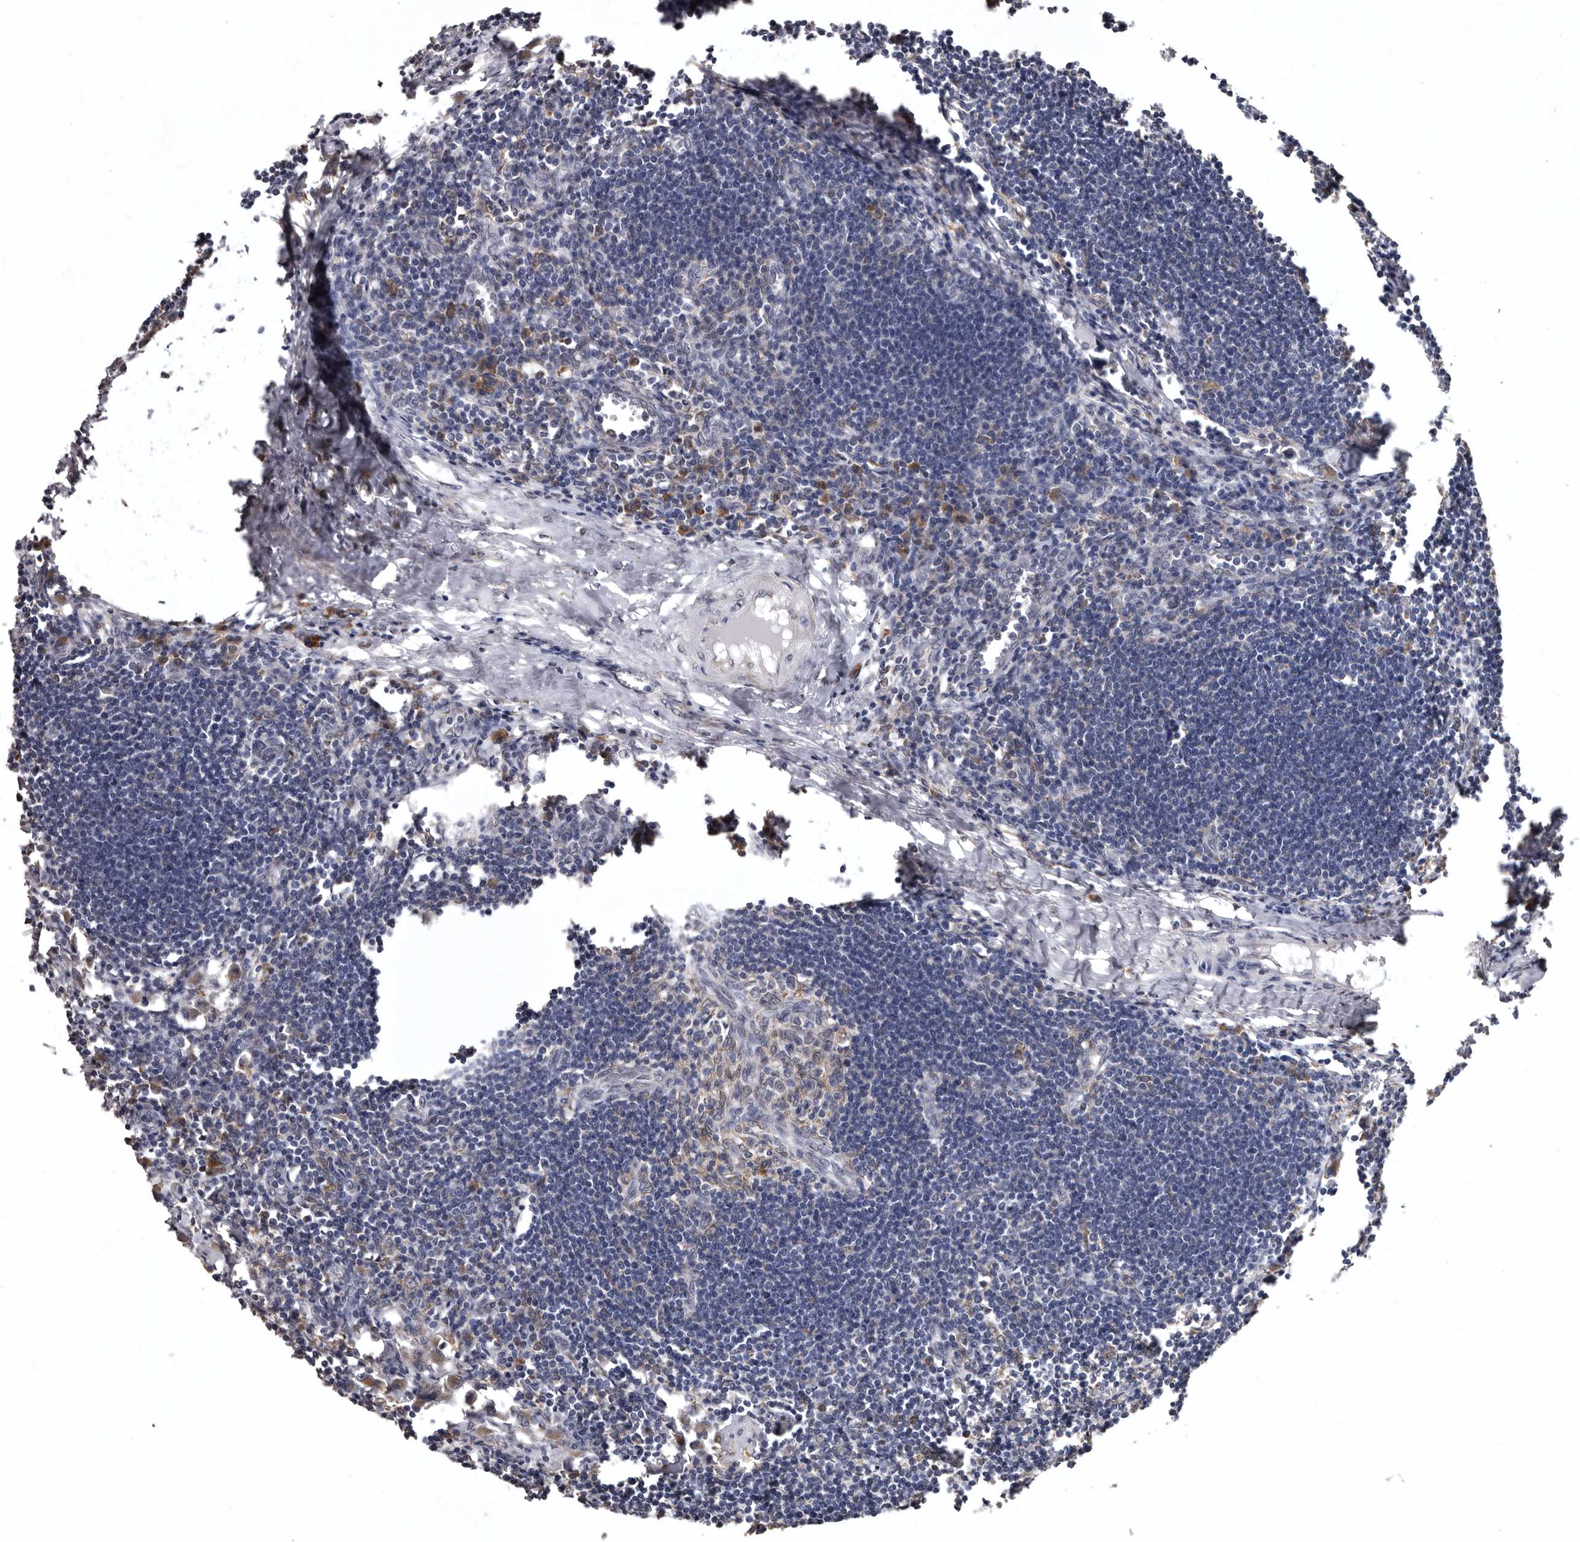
{"staining": {"intensity": "moderate", "quantity": "<25%", "location": "cytoplasmic/membranous"}, "tissue": "lymph node", "cell_type": "Germinal center cells", "image_type": "normal", "snomed": [{"axis": "morphology", "description": "Normal tissue, NOS"}, {"axis": "morphology", "description": "Malignant melanoma, Metastatic site"}, {"axis": "topography", "description": "Lymph node"}], "caption": "Lymph node stained with immunohistochemistry (IHC) displays moderate cytoplasmic/membranous positivity in approximately <25% of germinal center cells. (Brightfield microscopy of DAB IHC at high magnification).", "gene": "INKA2", "patient": {"sex": "male", "age": 41}}